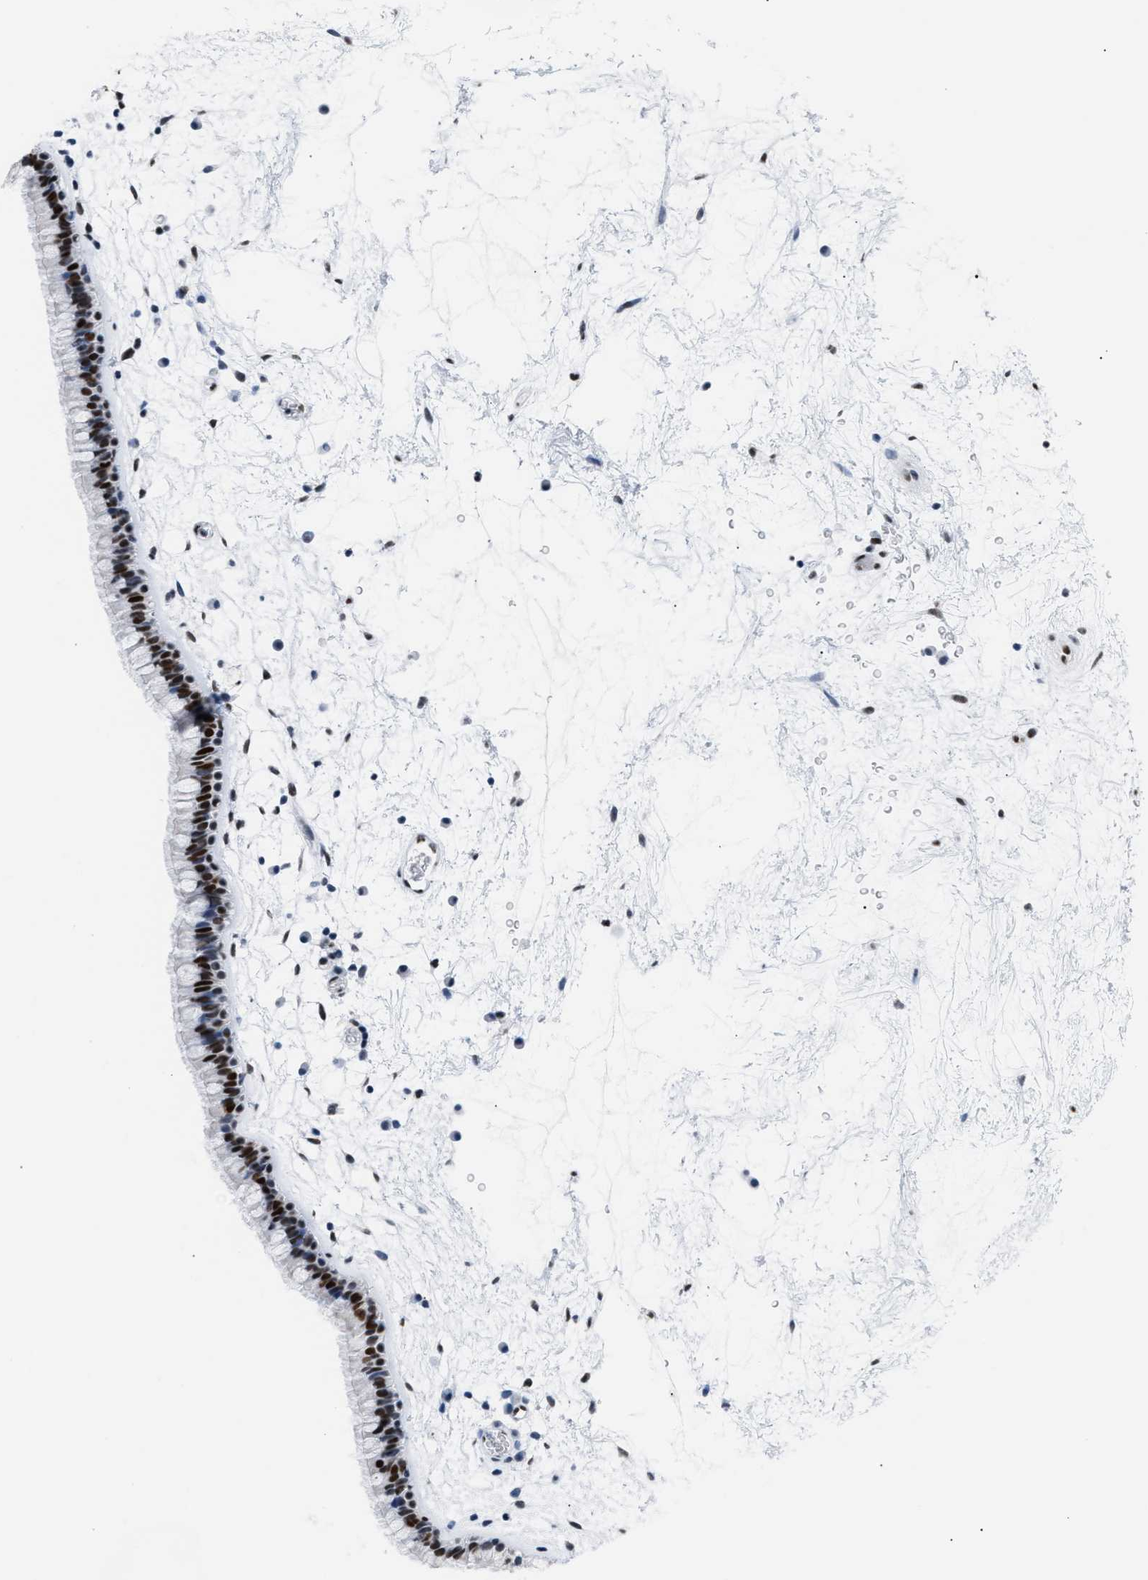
{"staining": {"intensity": "strong", "quantity": ">75%", "location": "nuclear"}, "tissue": "nasopharynx", "cell_type": "Respiratory epithelial cells", "image_type": "normal", "snomed": [{"axis": "morphology", "description": "Normal tissue, NOS"}, {"axis": "morphology", "description": "Inflammation, NOS"}, {"axis": "topography", "description": "Nasopharynx"}], "caption": "Immunohistochemical staining of normal nasopharynx demonstrates high levels of strong nuclear expression in approximately >75% of respiratory epithelial cells. (DAB (3,3'-diaminobenzidine) = brown stain, brightfield microscopy at high magnification).", "gene": "CCAR2", "patient": {"sex": "male", "age": 48}}